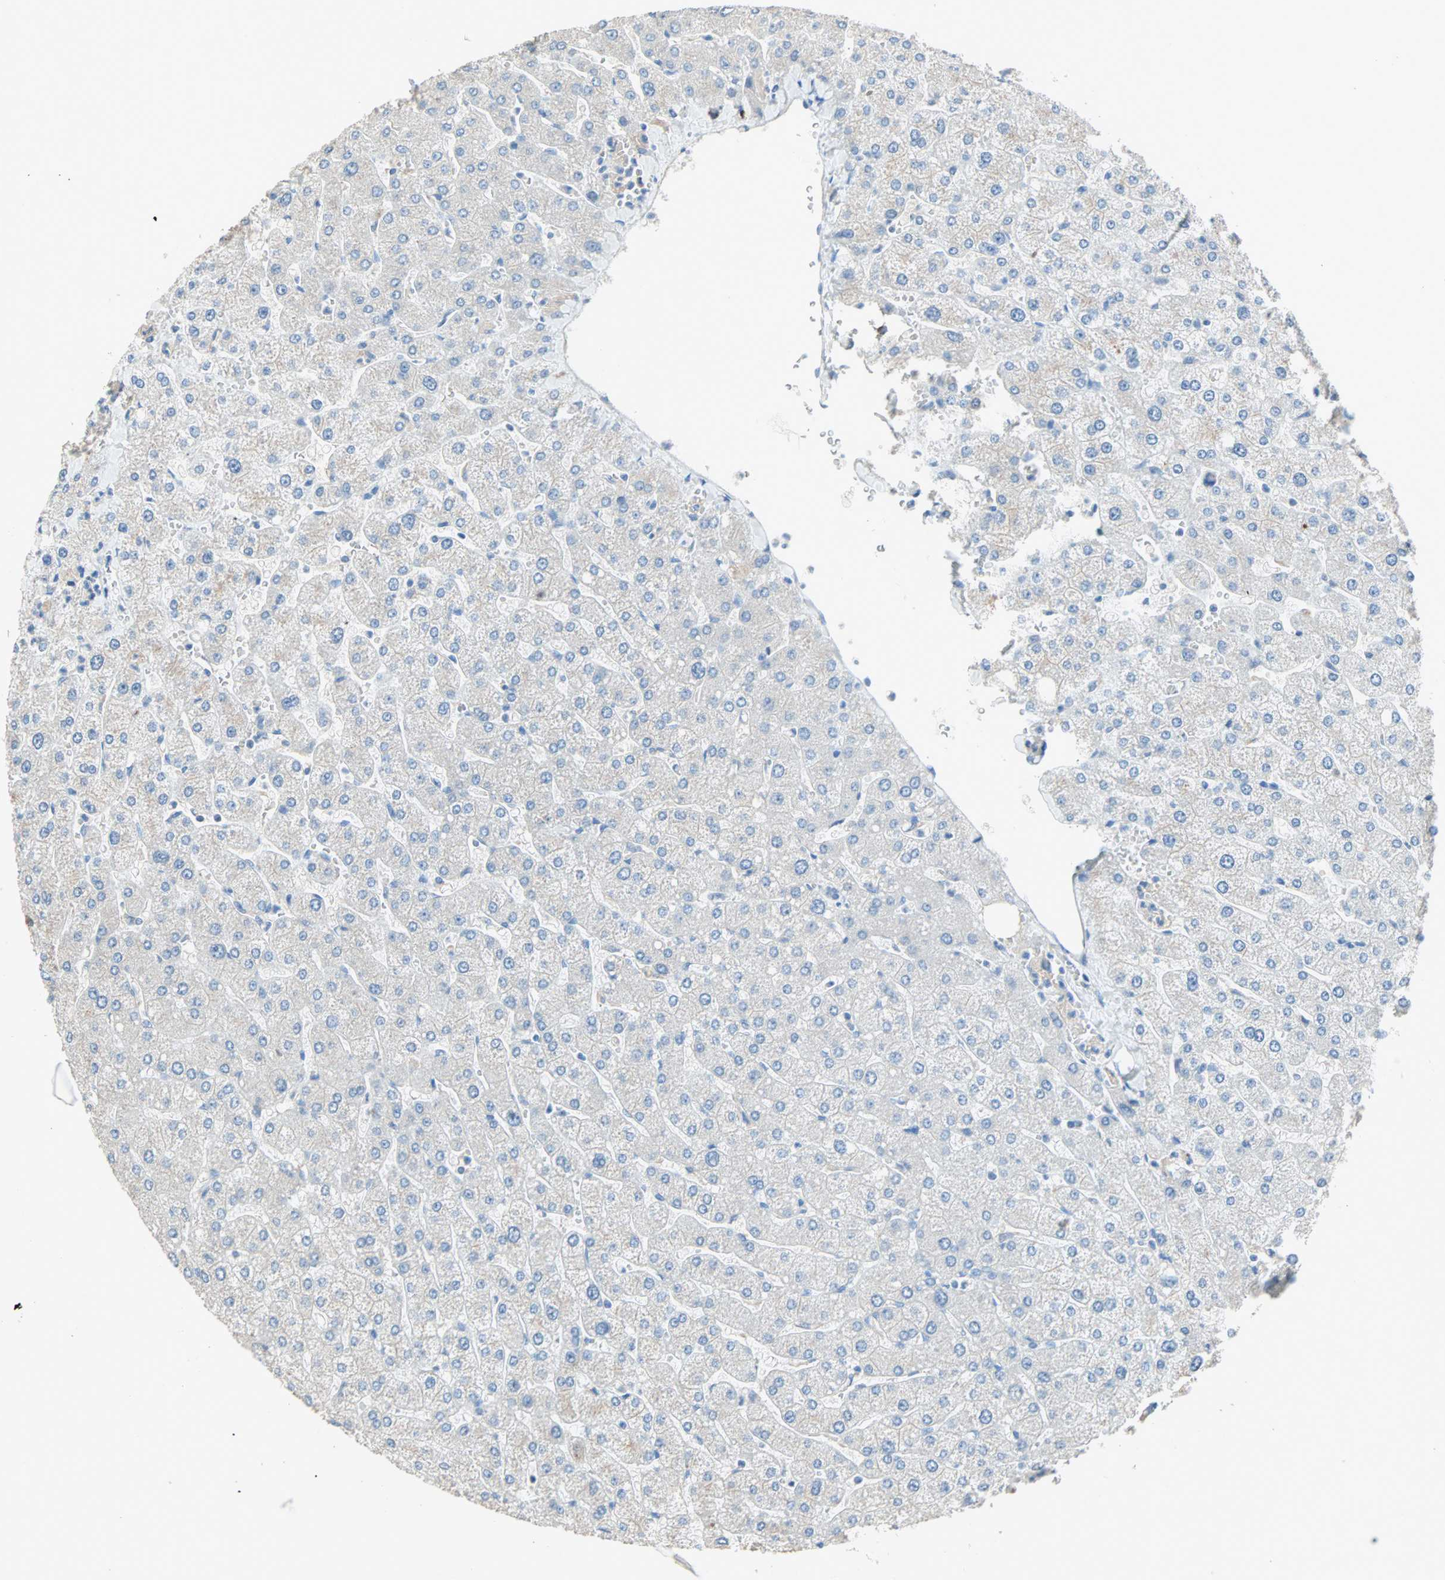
{"staining": {"intensity": "weak", "quantity": "<25%", "location": "cytoplasmic/membranous"}, "tissue": "liver", "cell_type": "Cholangiocytes", "image_type": "normal", "snomed": [{"axis": "morphology", "description": "Normal tissue, NOS"}, {"axis": "topography", "description": "Liver"}], "caption": "This image is of unremarkable liver stained with IHC to label a protein in brown with the nuclei are counter-stained blue. There is no positivity in cholangiocytes. (DAB IHC visualized using brightfield microscopy, high magnification).", "gene": "ACVRL1", "patient": {"sex": "male", "age": 55}}